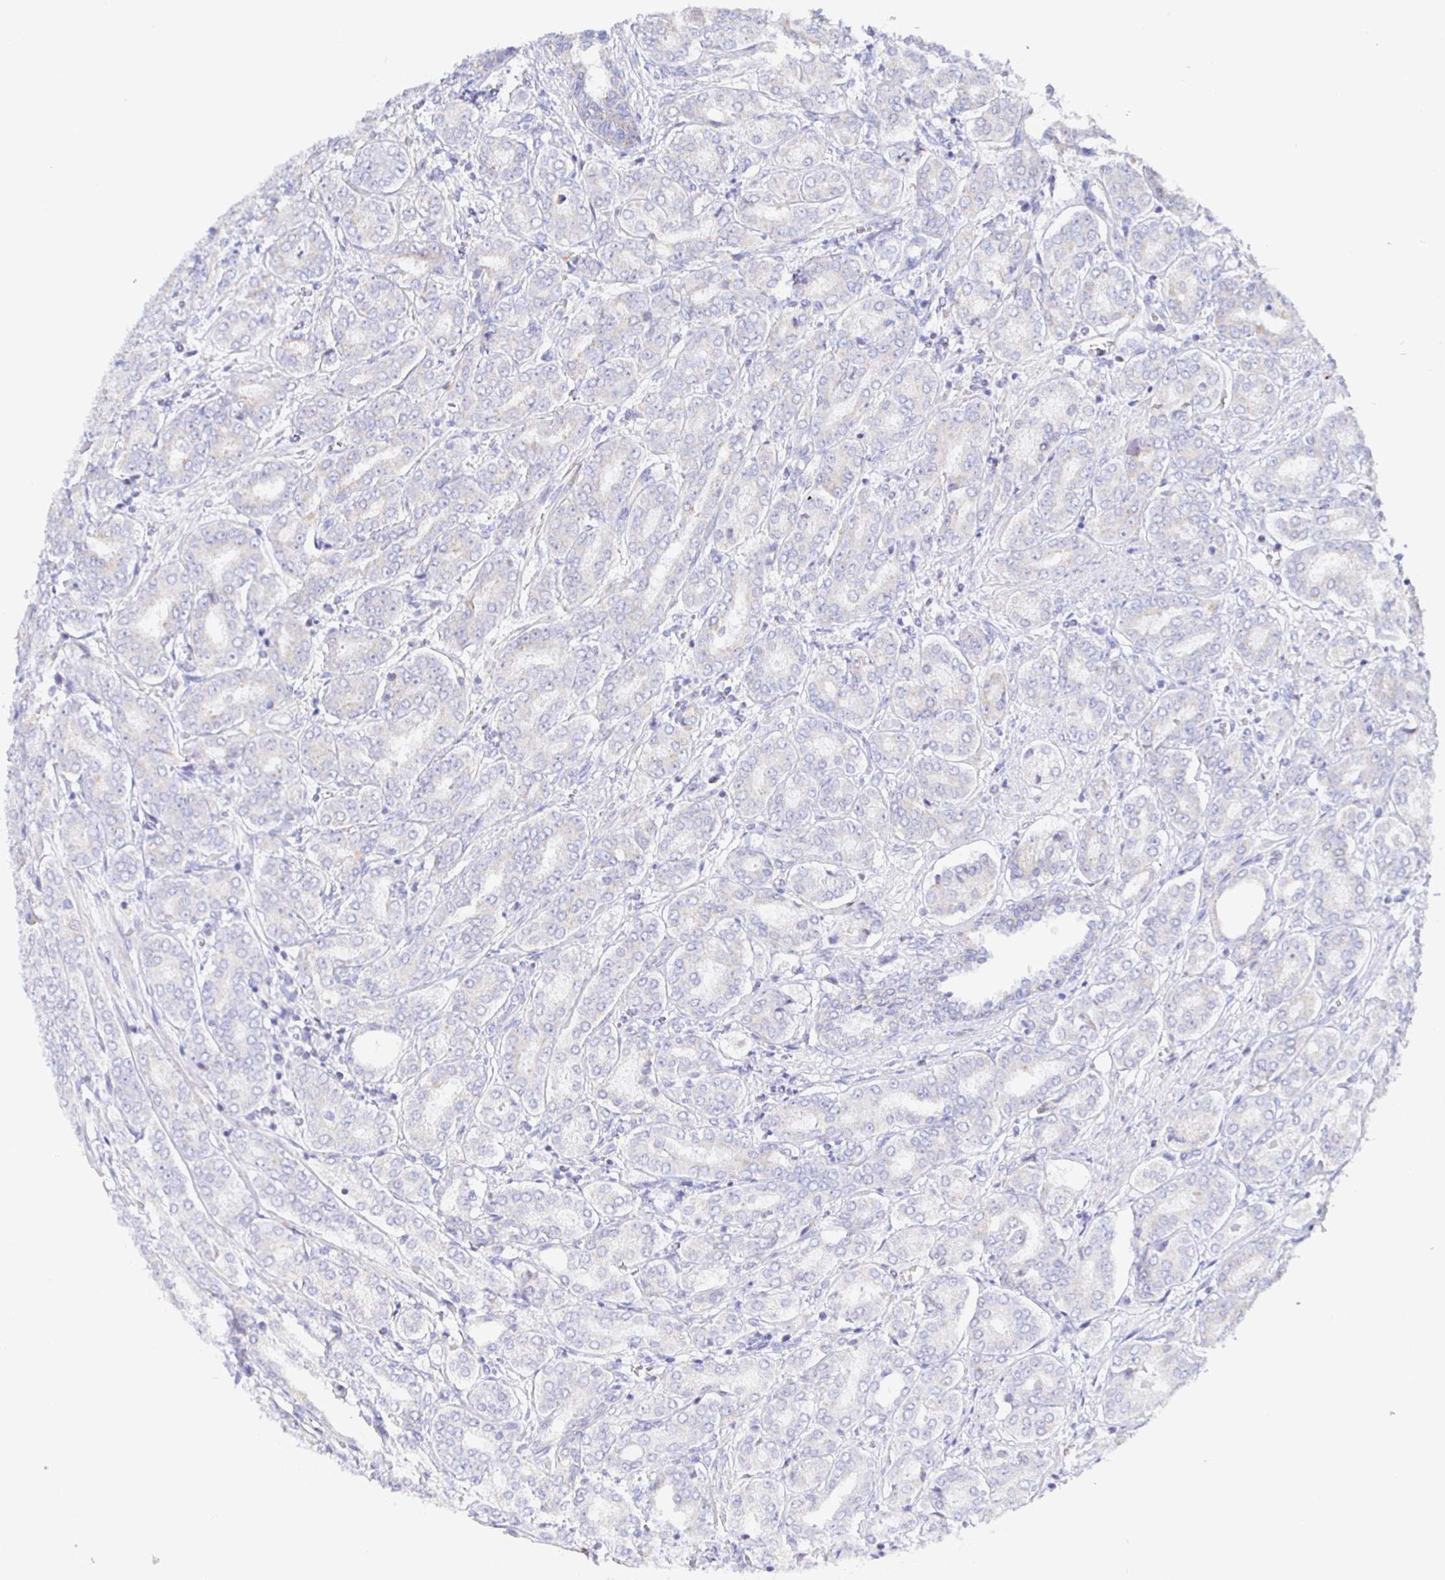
{"staining": {"intensity": "weak", "quantity": "25%-75%", "location": "cytoplasmic/membranous"}, "tissue": "prostate cancer", "cell_type": "Tumor cells", "image_type": "cancer", "snomed": [{"axis": "morphology", "description": "Adenocarcinoma, High grade"}, {"axis": "topography", "description": "Prostate"}], "caption": "Immunohistochemistry (IHC) of human high-grade adenocarcinoma (prostate) demonstrates low levels of weak cytoplasmic/membranous expression in approximately 25%-75% of tumor cells.", "gene": "SYNGR4", "patient": {"sex": "male", "age": 72}}